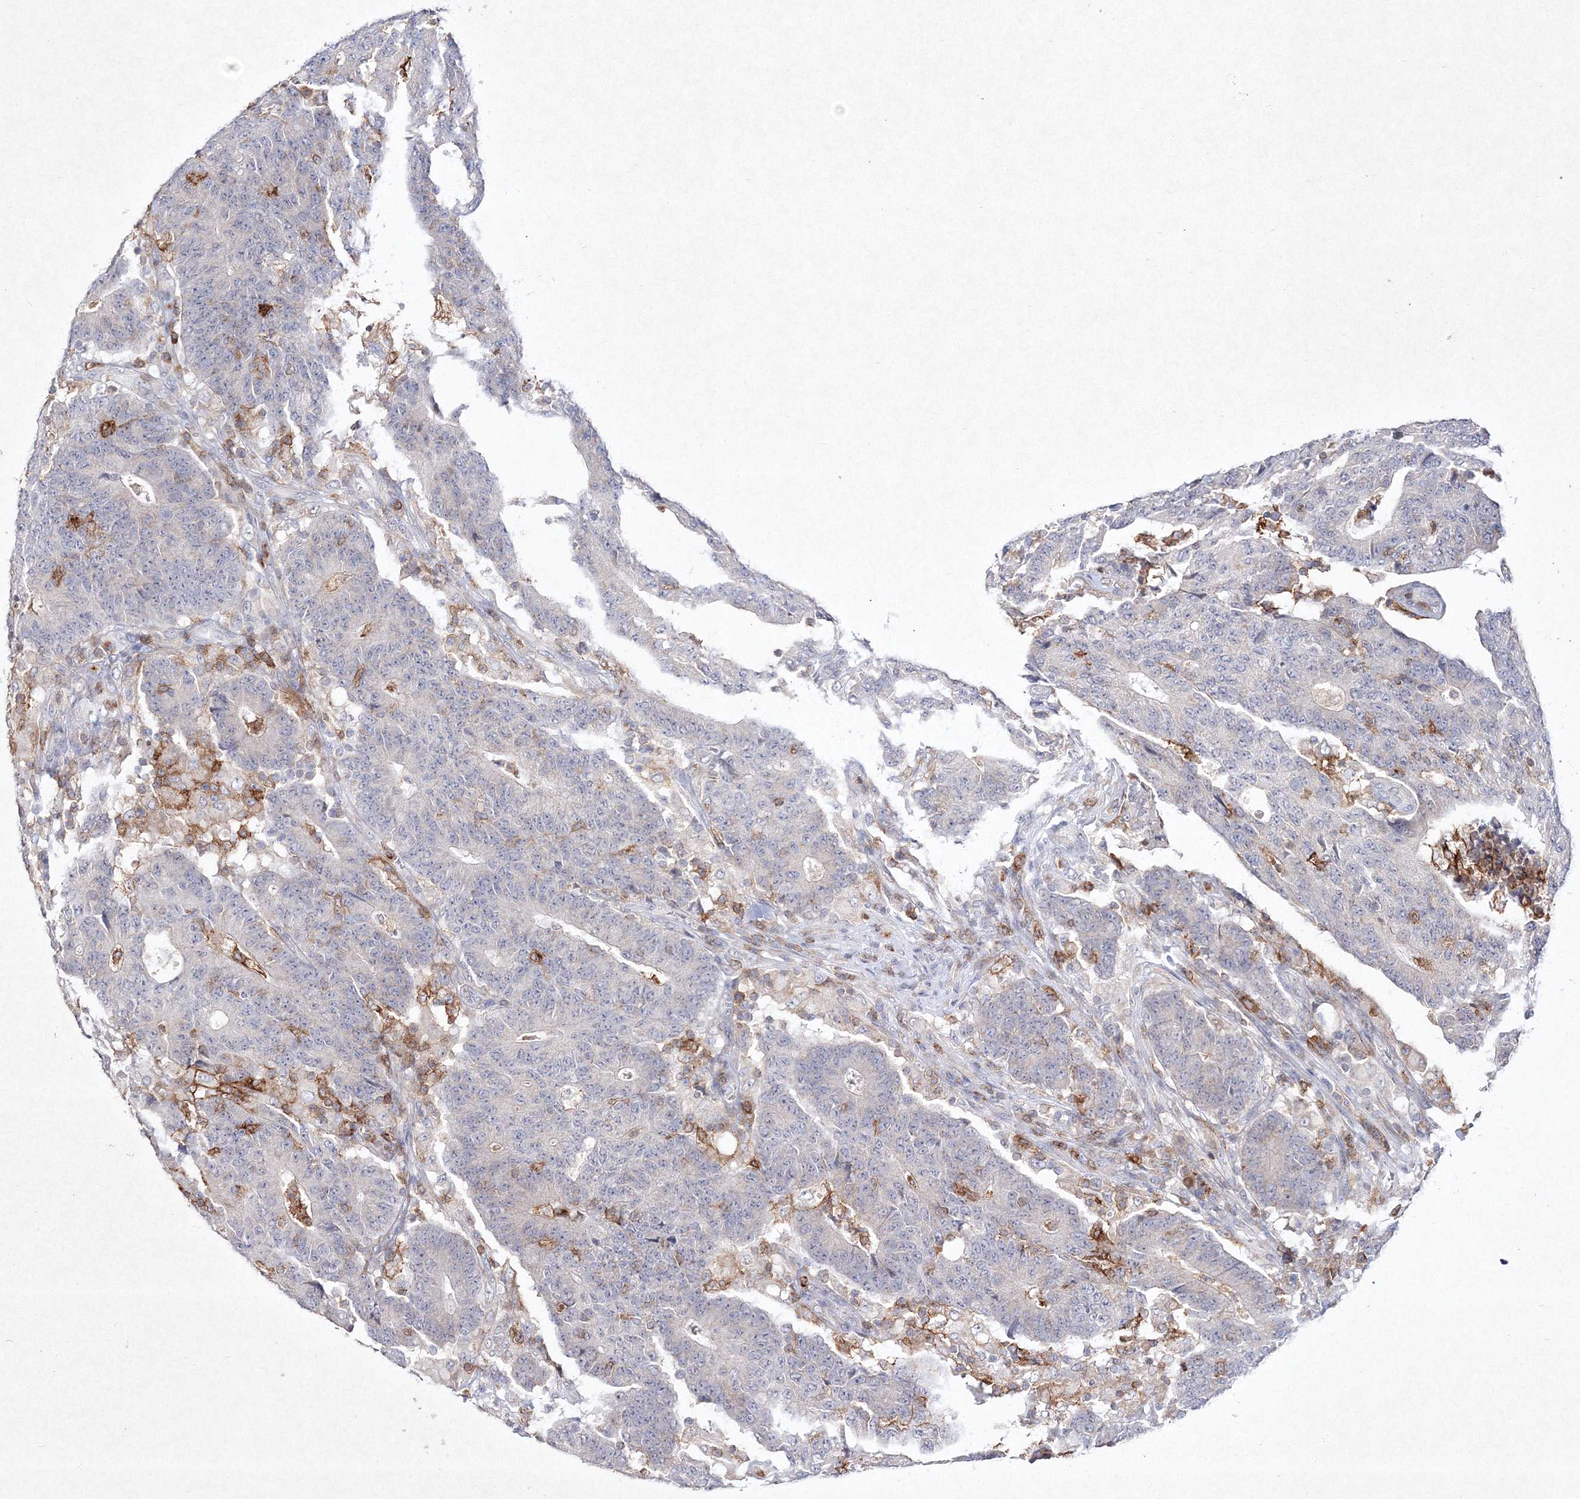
{"staining": {"intensity": "weak", "quantity": "<25%", "location": "cytoplasmic/membranous"}, "tissue": "colorectal cancer", "cell_type": "Tumor cells", "image_type": "cancer", "snomed": [{"axis": "morphology", "description": "Normal tissue, NOS"}, {"axis": "morphology", "description": "Adenocarcinoma, NOS"}, {"axis": "topography", "description": "Colon"}], "caption": "There is no significant positivity in tumor cells of colorectal adenocarcinoma. (DAB (3,3'-diaminobenzidine) immunohistochemistry (IHC) with hematoxylin counter stain).", "gene": "HCST", "patient": {"sex": "female", "age": 75}}